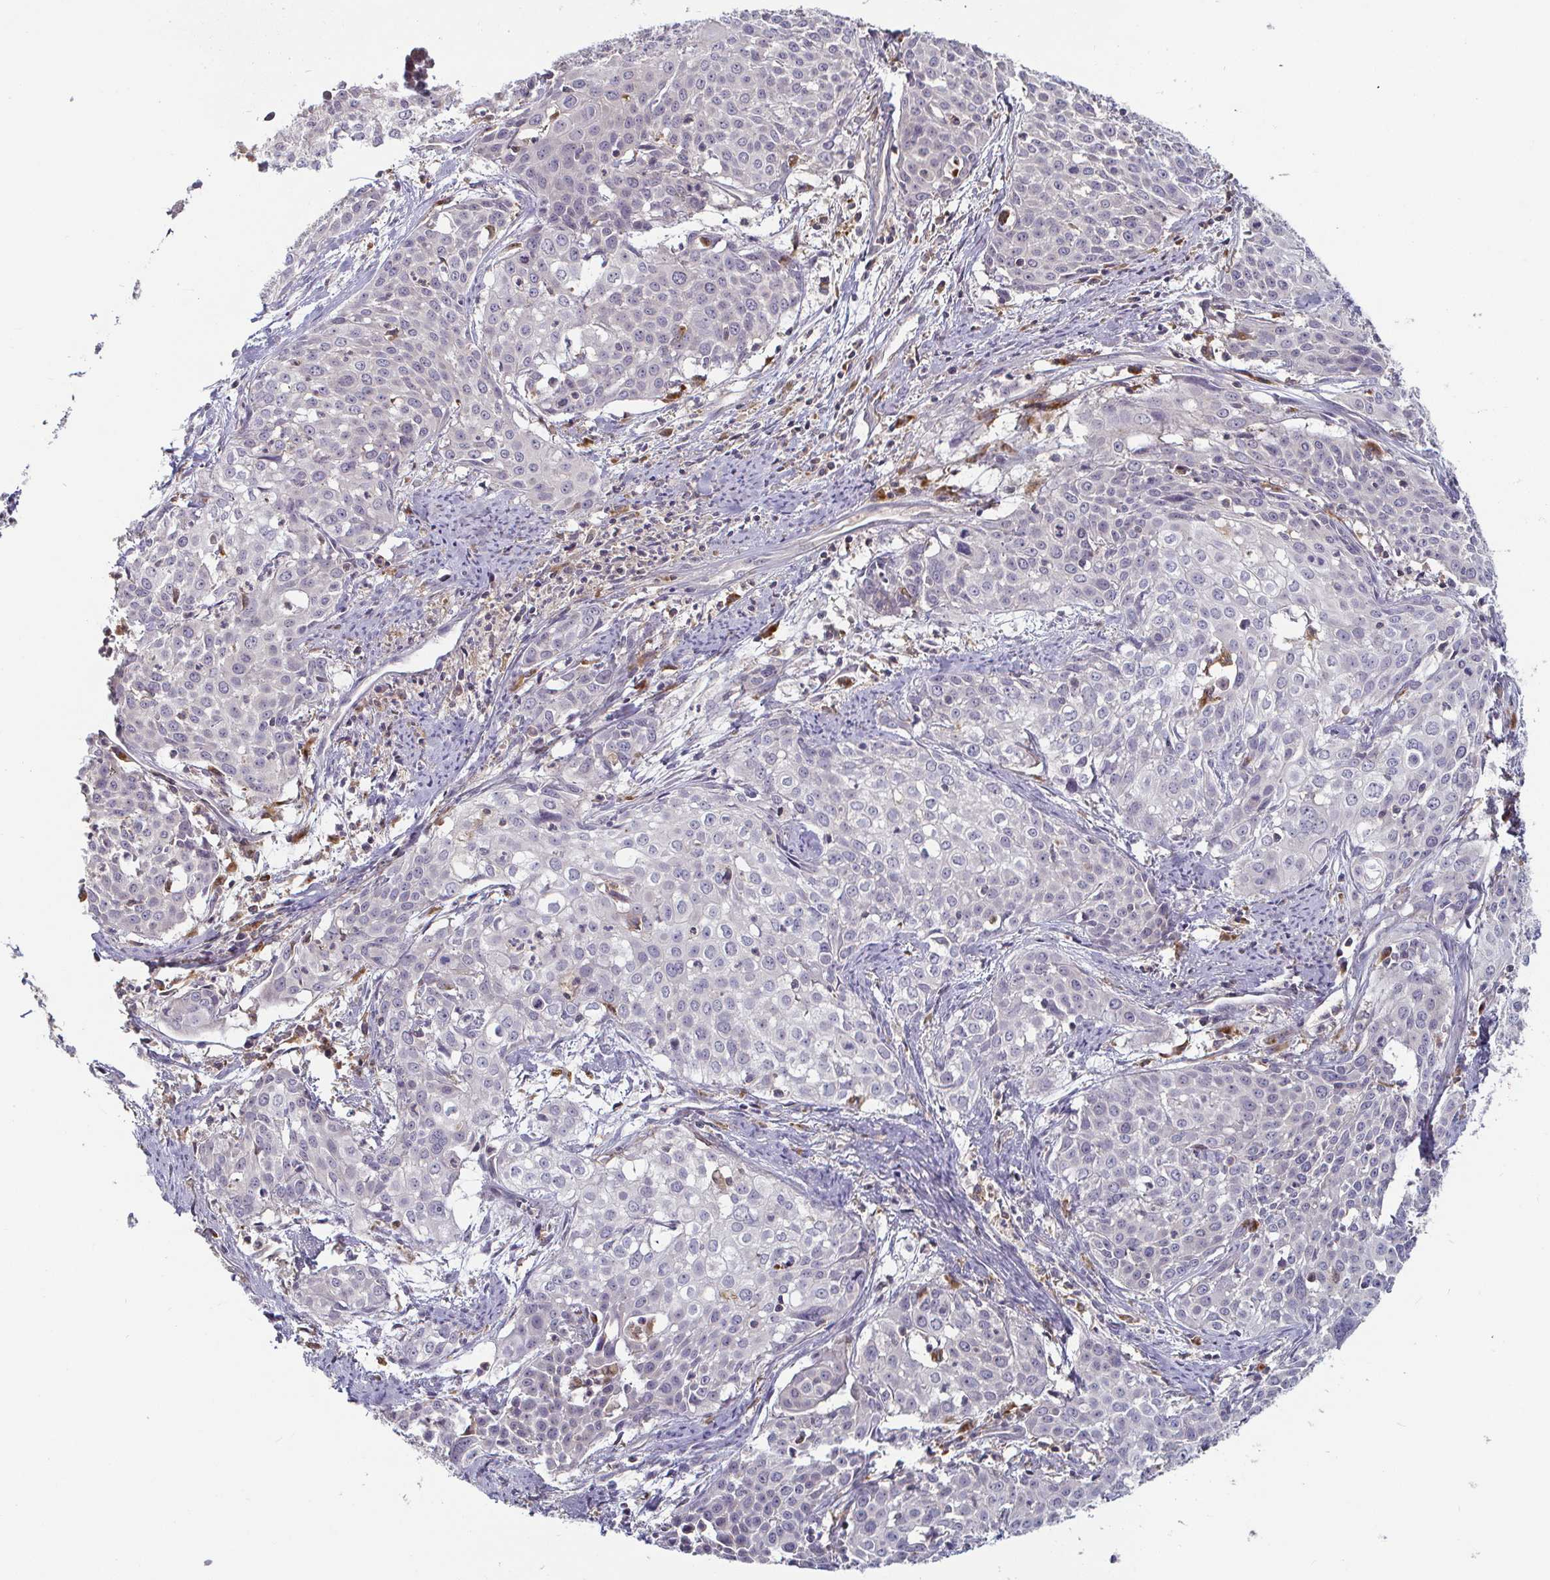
{"staining": {"intensity": "negative", "quantity": "none", "location": "none"}, "tissue": "cervical cancer", "cell_type": "Tumor cells", "image_type": "cancer", "snomed": [{"axis": "morphology", "description": "Squamous cell carcinoma, NOS"}, {"axis": "topography", "description": "Cervix"}], "caption": "Immunohistochemistry of human cervical cancer demonstrates no staining in tumor cells. (DAB immunohistochemistry visualized using brightfield microscopy, high magnification).", "gene": "CDH18", "patient": {"sex": "female", "age": 39}}